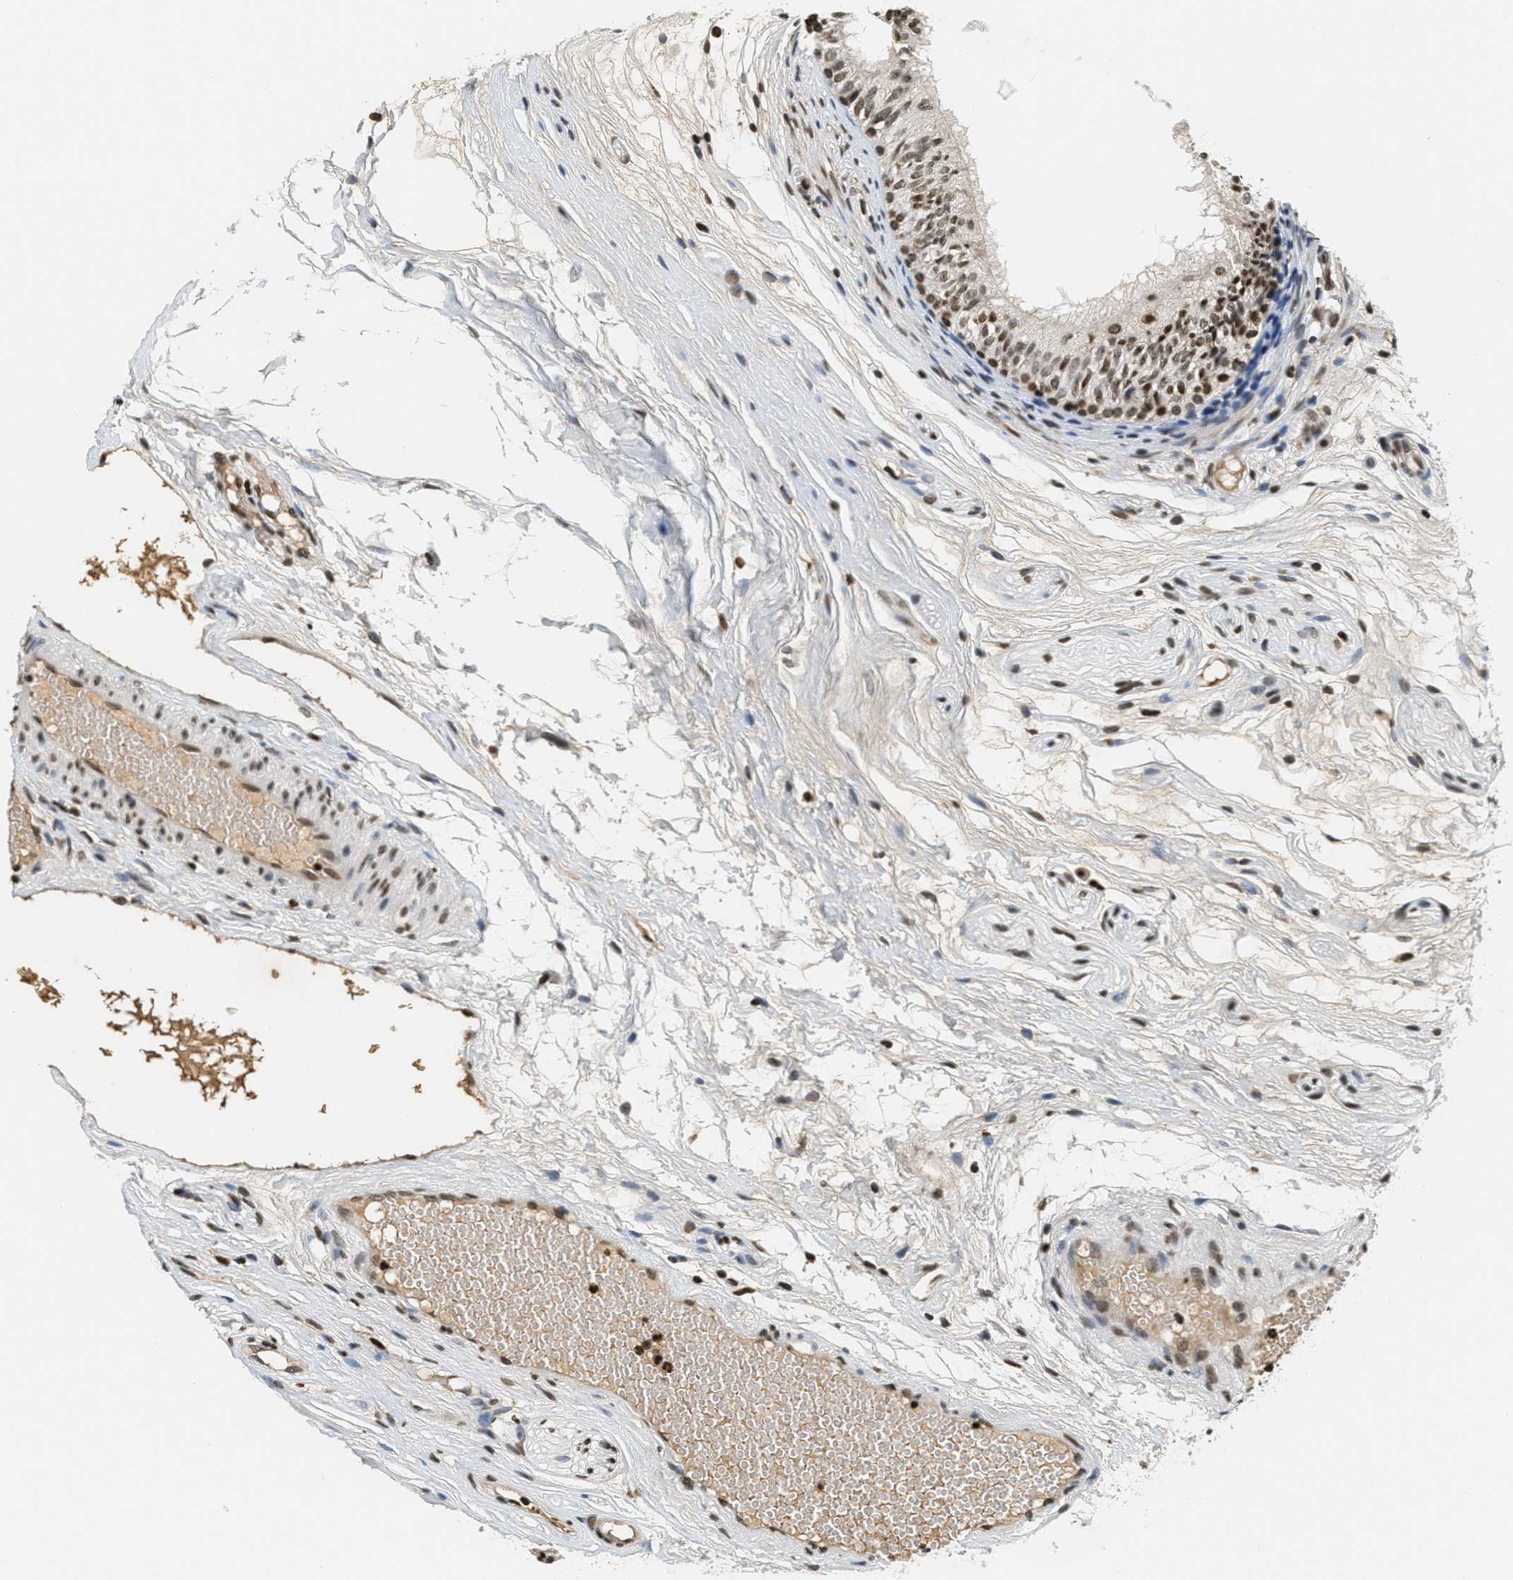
{"staining": {"intensity": "moderate", "quantity": ">75%", "location": "nuclear"}, "tissue": "epididymis", "cell_type": "Glandular cells", "image_type": "normal", "snomed": [{"axis": "morphology", "description": "Normal tissue, NOS"}, {"axis": "morphology", "description": "Atrophy, NOS"}, {"axis": "topography", "description": "Testis"}, {"axis": "topography", "description": "Epididymis"}], "caption": "Immunohistochemistry staining of benign epididymis, which shows medium levels of moderate nuclear positivity in approximately >75% of glandular cells indicating moderate nuclear protein staining. The staining was performed using DAB (3,3'-diaminobenzidine) (brown) for protein detection and nuclei were counterstained in hematoxylin (blue).", "gene": "LDB2", "patient": {"sex": "male", "age": 18}}